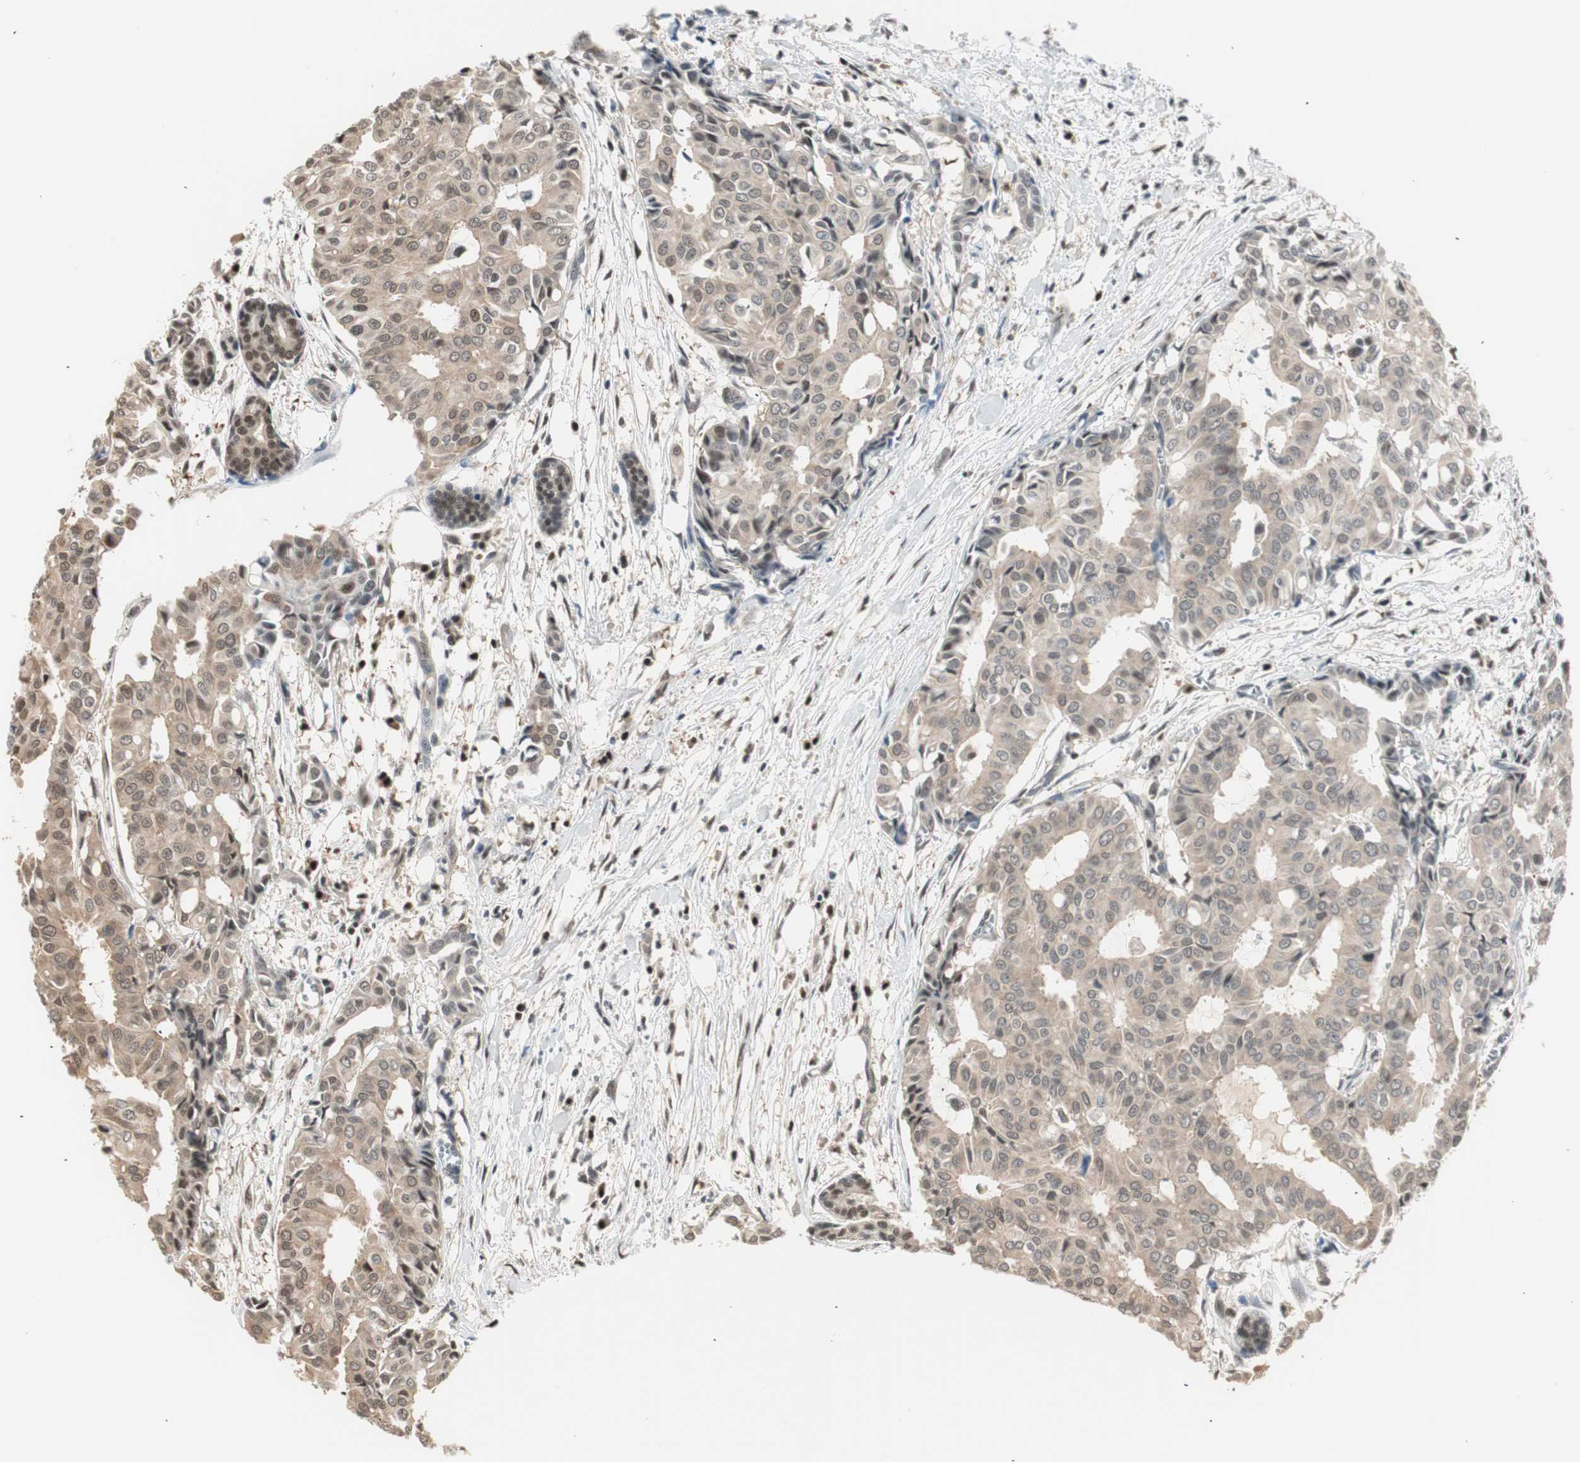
{"staining": {"intensity": "weak", "quantity": ">75%", "location": "cytoplasmic/membranous"}, "tissue": "head and neck cancer", "cell_type": "Tumor cells", "image_type": "cancer", "snomed": [{"axis": "morphology", "description": "Adenocarcinoma, NOS"}, {"axis": "topography", "description": "Salivary gland"}, {"axis": "topography", "description": "Head-Neck"}], "caption": "Protein expression analysis of human head and neck cancer (adenocarcinoma) reveals weak cytoplasmic/membranous staining in approximately >75% of tumor cells.", "gene": "LONP2", "patient": {"sex": "female", "age": 59}}